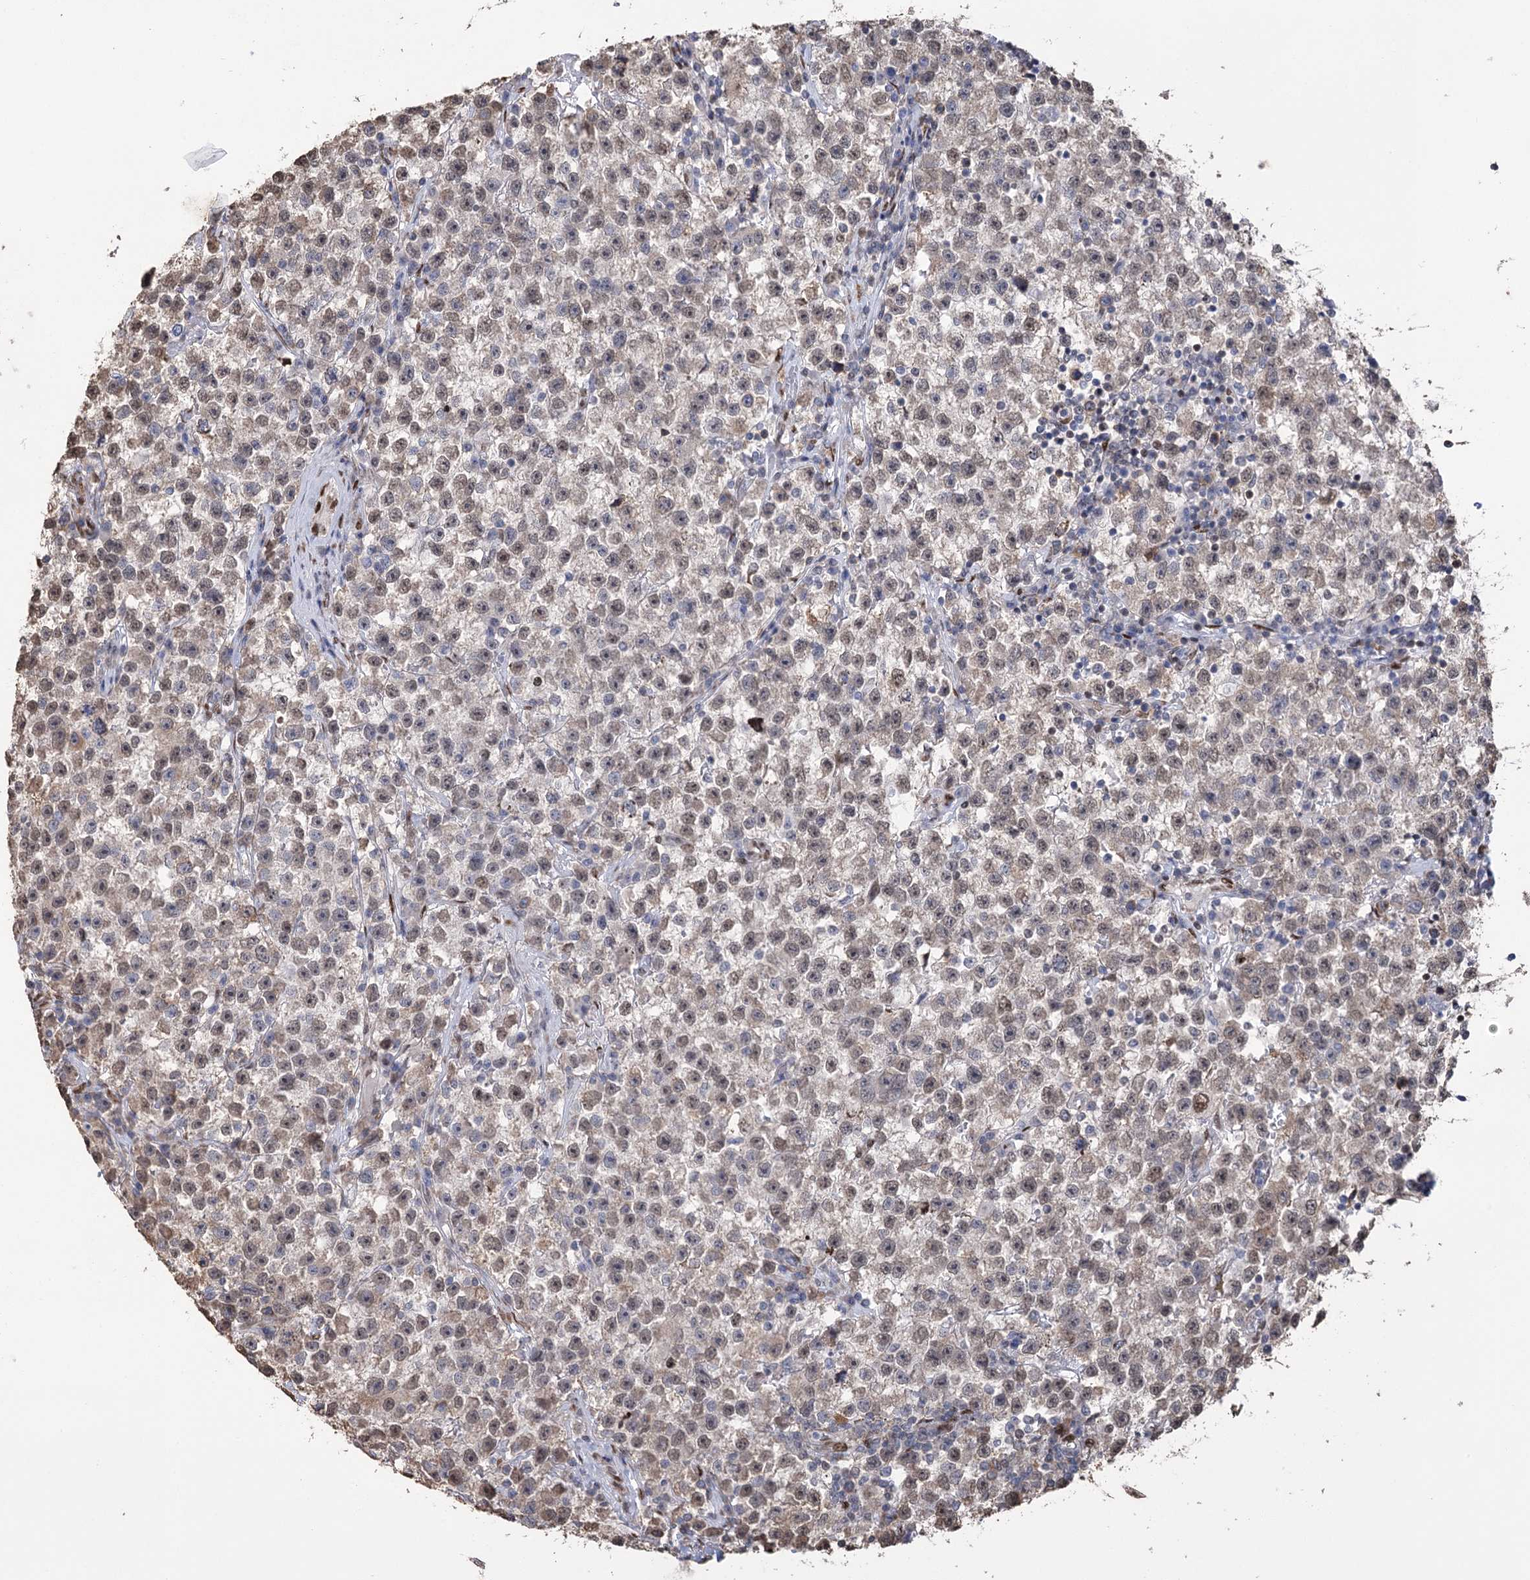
{"staining": {"intensity": "moderate", "quantity": ">75%", "location": "nuclear"}, "tissue": "testis cancer", "cell_type": "Tumor cells", "image_type": "cancer", "snomed": [{"axis": "morphology", "description": "Seminoma, NOS"}, {"axis": "topography", "description": "Testis"}], "caption": "Protein expression analysis of testis cancer (seminoma) exhibits moderate nuclear positivity in about >75% of tumor cells. (Brightfield microscopy of DAB IHC at high magnification).", "gene": "NFU1", "patient": {"sex": "male", "age": 22}}